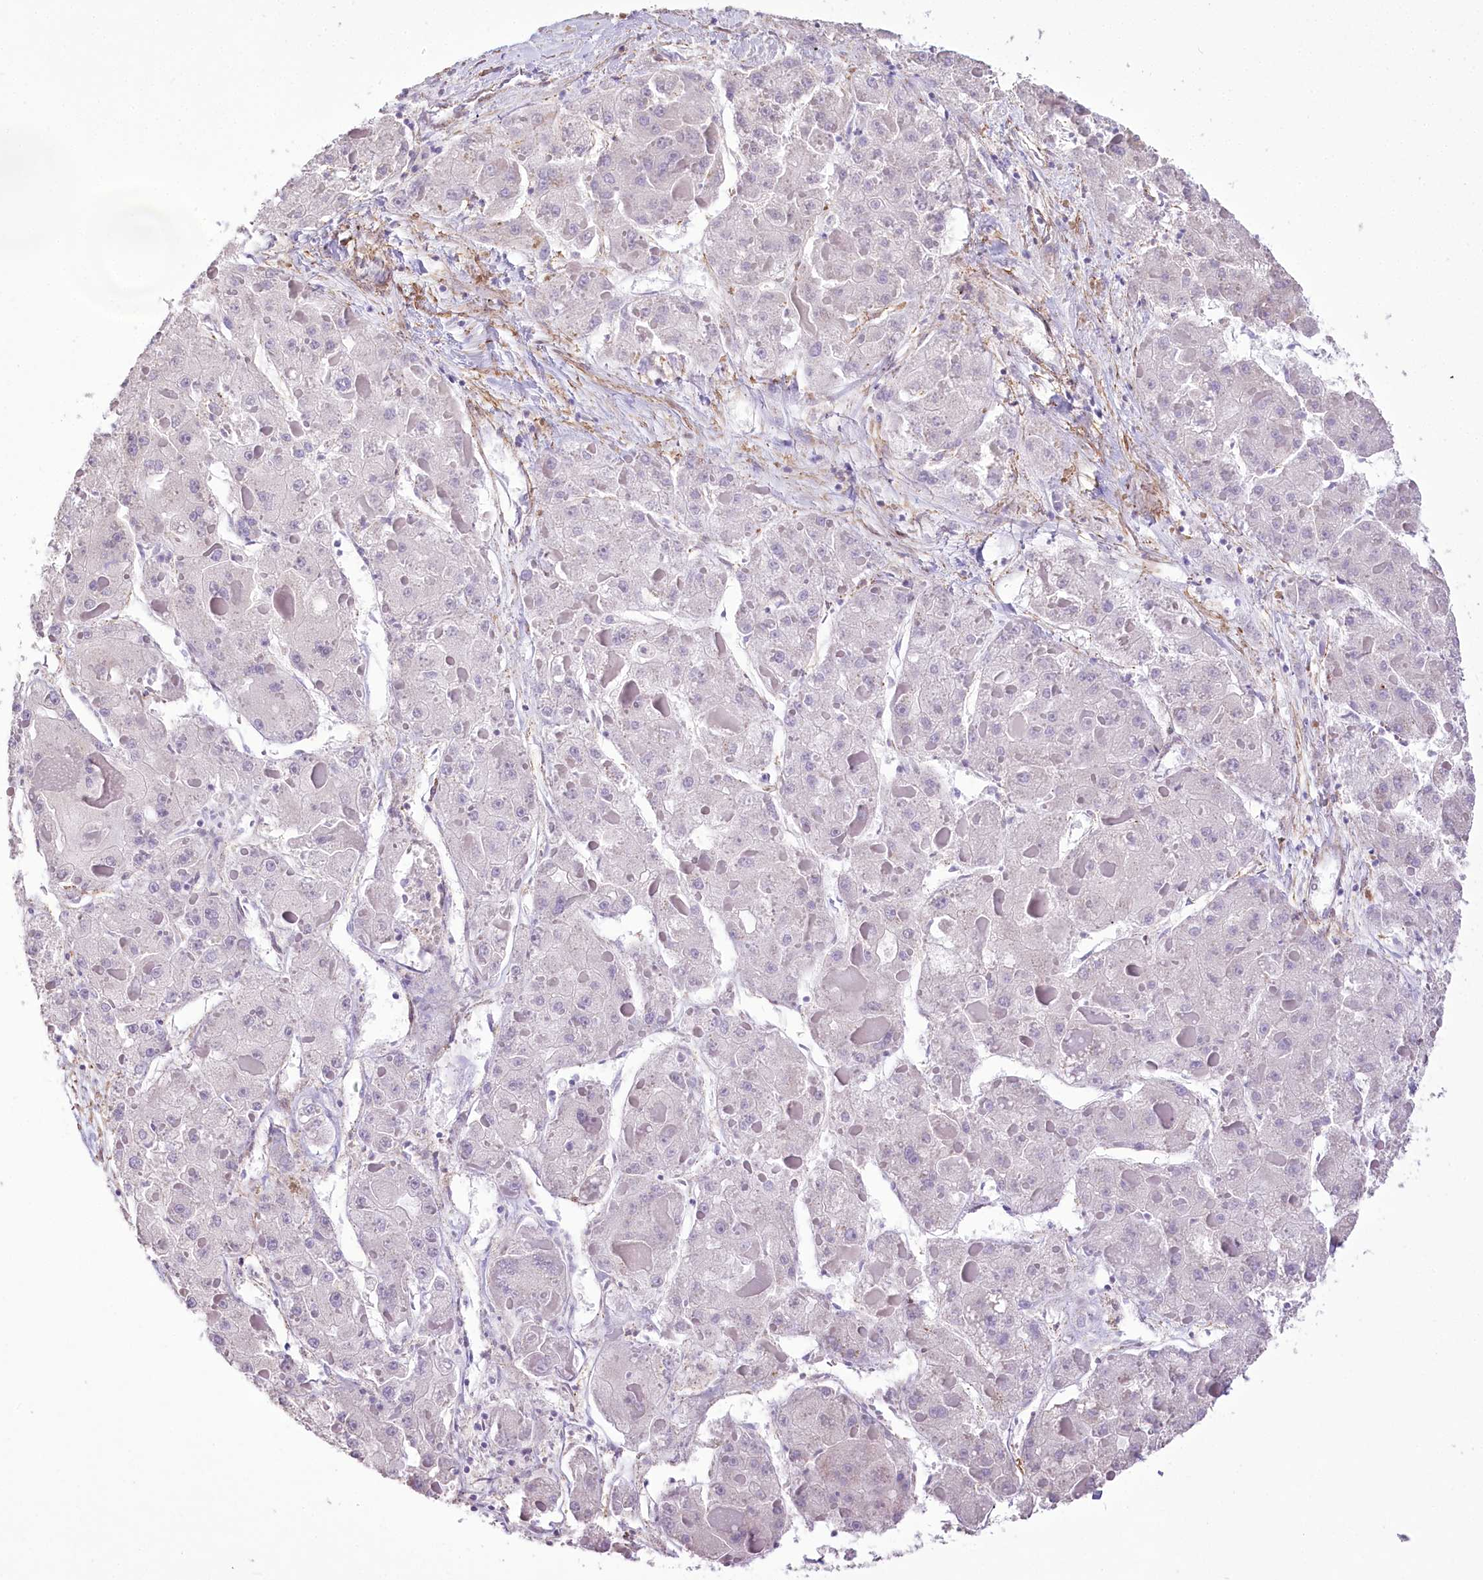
{"staining": {"intensity": "negative", "quantity": "none", "location": "none"}, "tissue": "liver cancer", "cell_type": "Tumor cells", "image_type": "cancer", "snomed": [{"axis": "morphology", "description": "Carcinoma, Hepatocellular, NOS"}, {"axis": "topography", "description": "Liver"}], "caption": "DAB (3,3'-diaminobenzidine) immunohistochemical staining of liver cancer shows no significant staining in tumor cells.", "gene": "SYNPO2", "patient": {"sex": "female", "age": 73}}